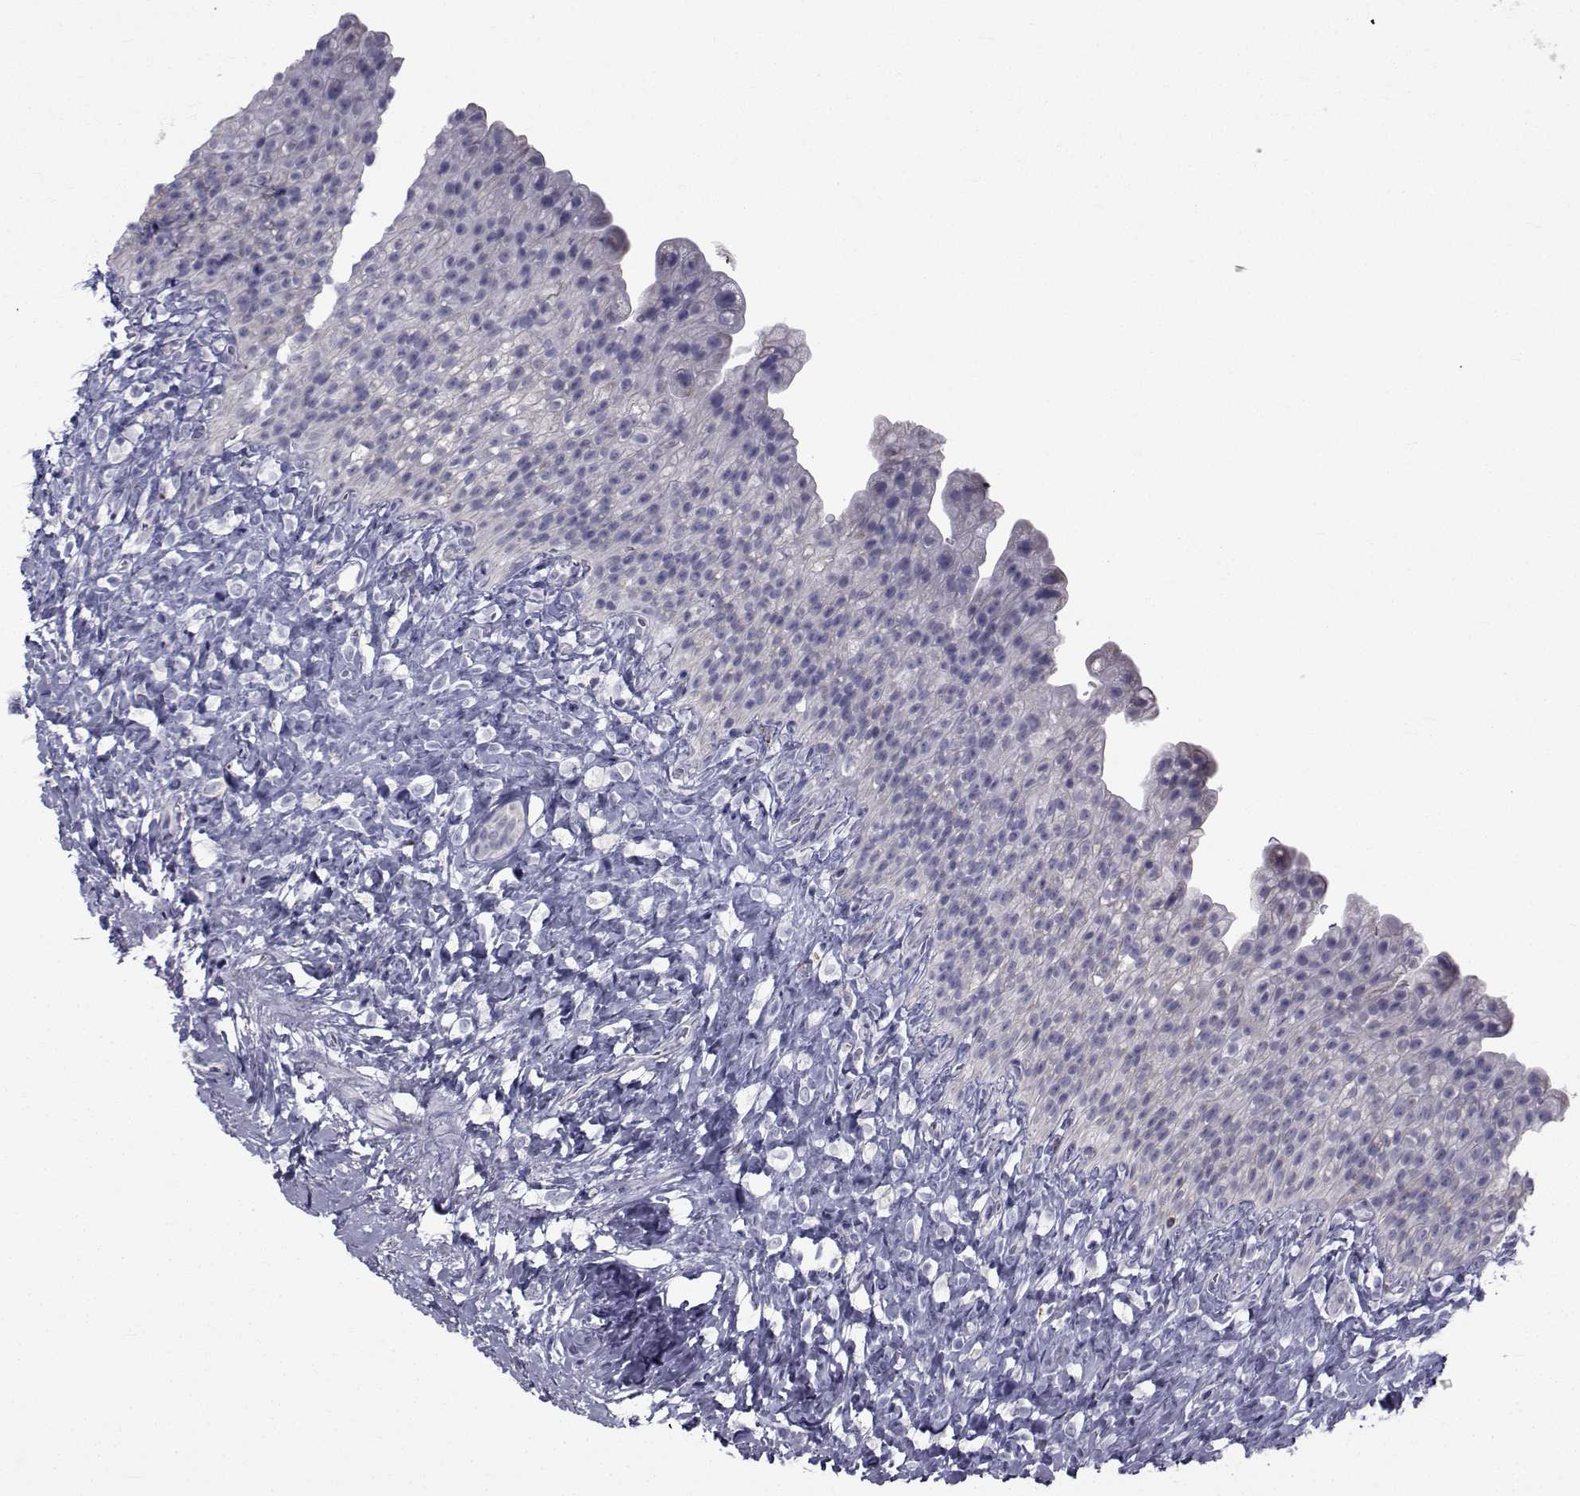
{"staining": {"intensity": "negative", "quantity": "none", "location": "none"}, "tissue": "urinary bladder", "cell_type": "Urothelial cells", "image_type": "normal", "snomed": [{"axis": "morphology", "description": "Normal tissue, NOS"}, {"axis": "topography", "description": "Urinary bladder"}, {"axis": "topography", "description": "Prostate"}], "caption": "Urothelial cells are negative for brown protein staining in benign urinary bladder. (Stains: DAB (3,3'-diaminobenzidine) immunohistochemistry with hematoxylin counter stain, Microscopy: brightfield microscopy at high magnification).", "gene": "FDXR", "patient": {"sex": "male", "age": 76}}